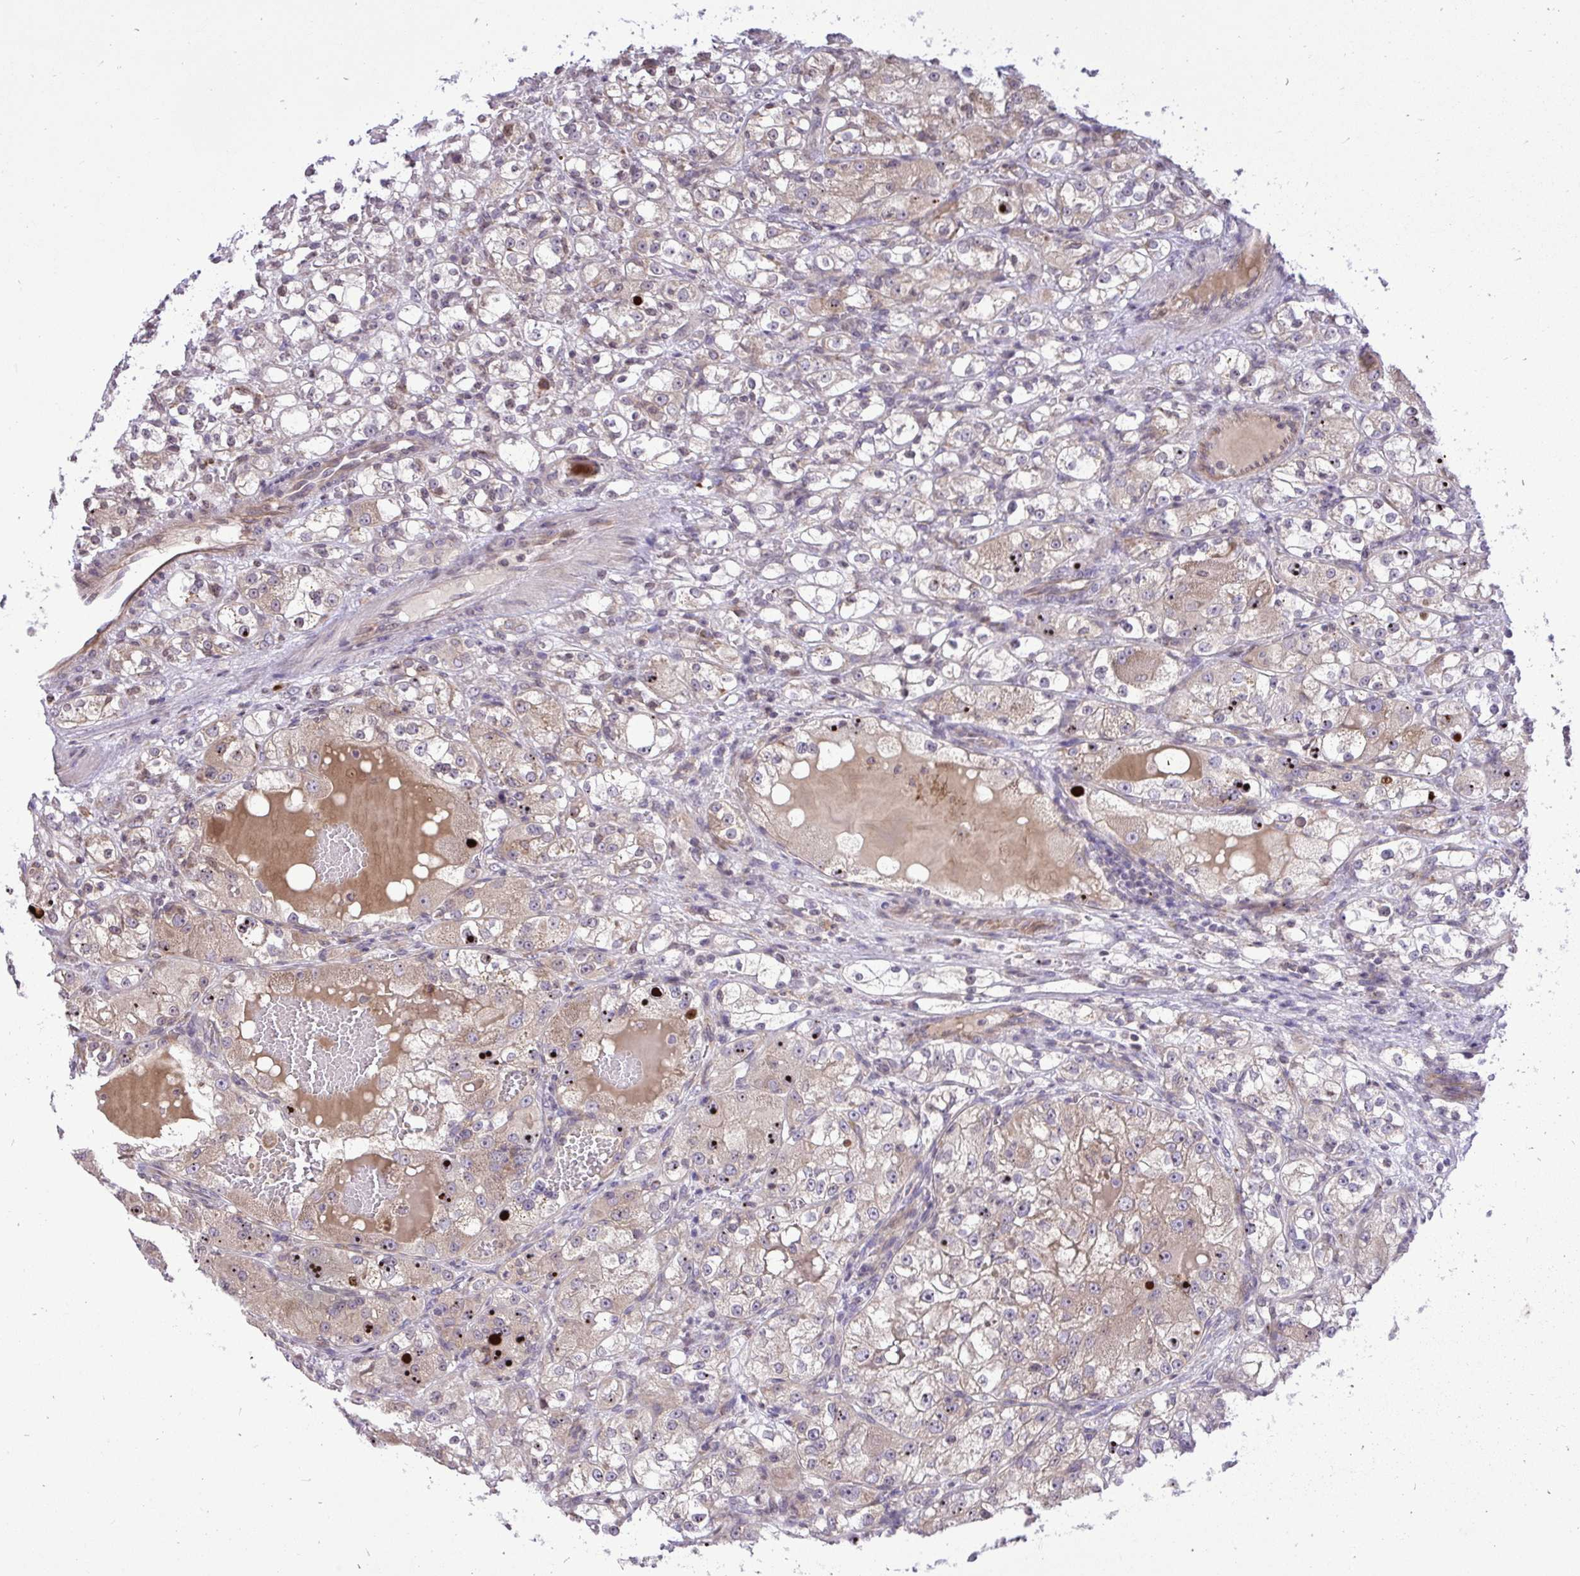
{"staining": {"intensity": "weak", "quantity": "25%-75%", "location": "cytoplasmic/membranous"}, "tissue": "renal cancer", "cell_type": "Tumor cells", "image_type": "cancer", "snomed": [{"axis": "morphology", "description": "Normal tissue, NOS"}, {"axis": "morphology", "description": "Adenocarcinoma, NOS"}, {"axis": "topography", "description": "Kidney"}], "caption": "High-magnification brightfield microscopy of renal cancer stained with DAB (3,3'-diaminobenzidine) (brown) and counterstained with hematoxylin (blue). tumor cells exhibit weak cytoplasmic/membranous expression is seen in approximately25%-75% of cells.", "gene": "METTL9", "patient": {"sex": "male", "age": 61}}